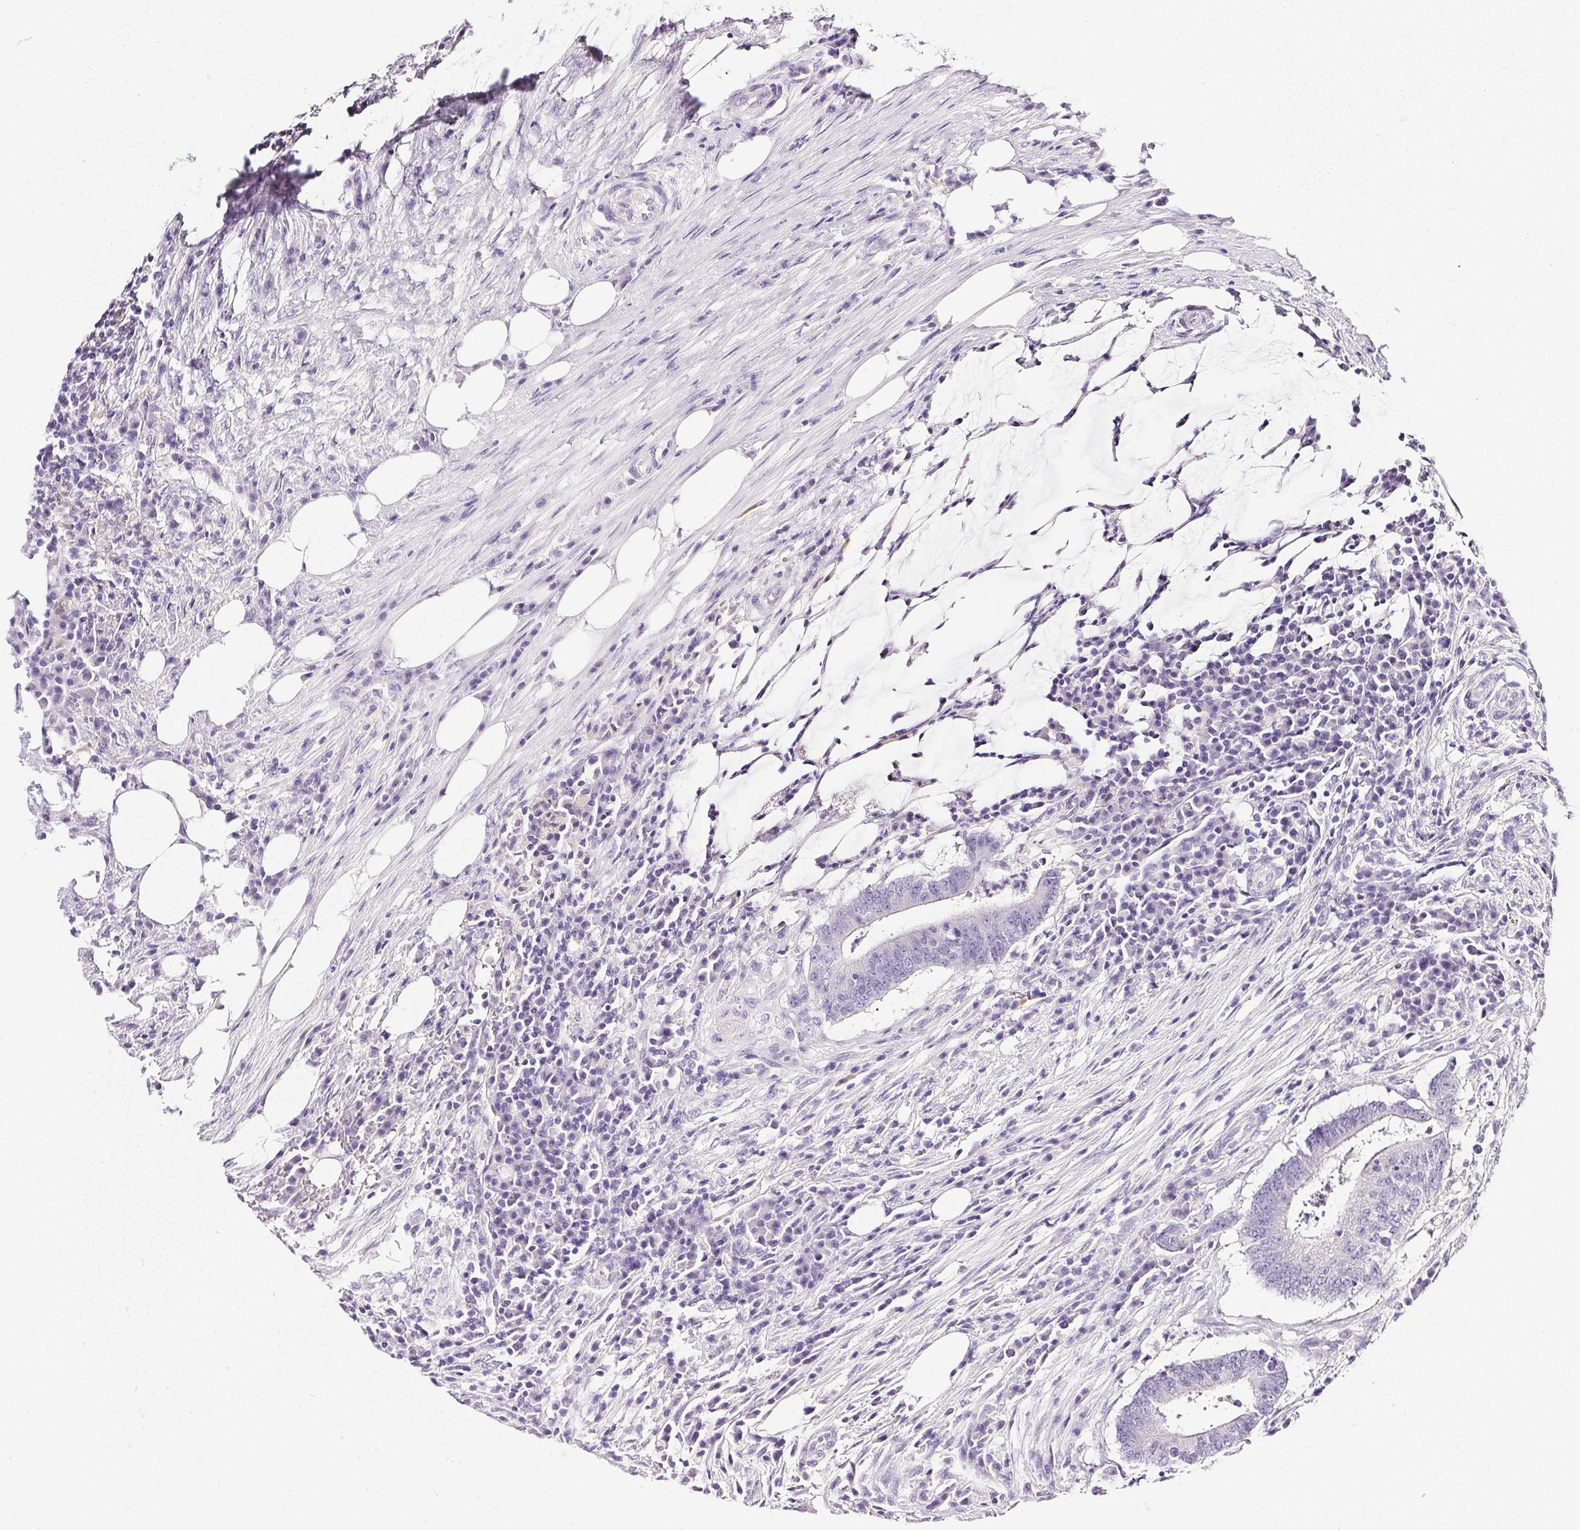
{"staining": {"intensity": "negative", "quantity": "none", "location": "none"}, "tissue": "colorectal cancer", "cell_type": "Tumor cells", "image_type": "cancer", "snomed": [{"axis": "morphology", "description": "Adenocarcinoma, NOS"}, {"axis": "topography", "description": "Colon"}], "caption": "DAB (3,3'-diaminobenzidine) immunohistochemical staining of colorectal cancer (adenocarcinoma) displays no significant positivity in tumor cells.", "gene": "ATP6V0A4", "patient": {"sex": "female", "age": 43}}